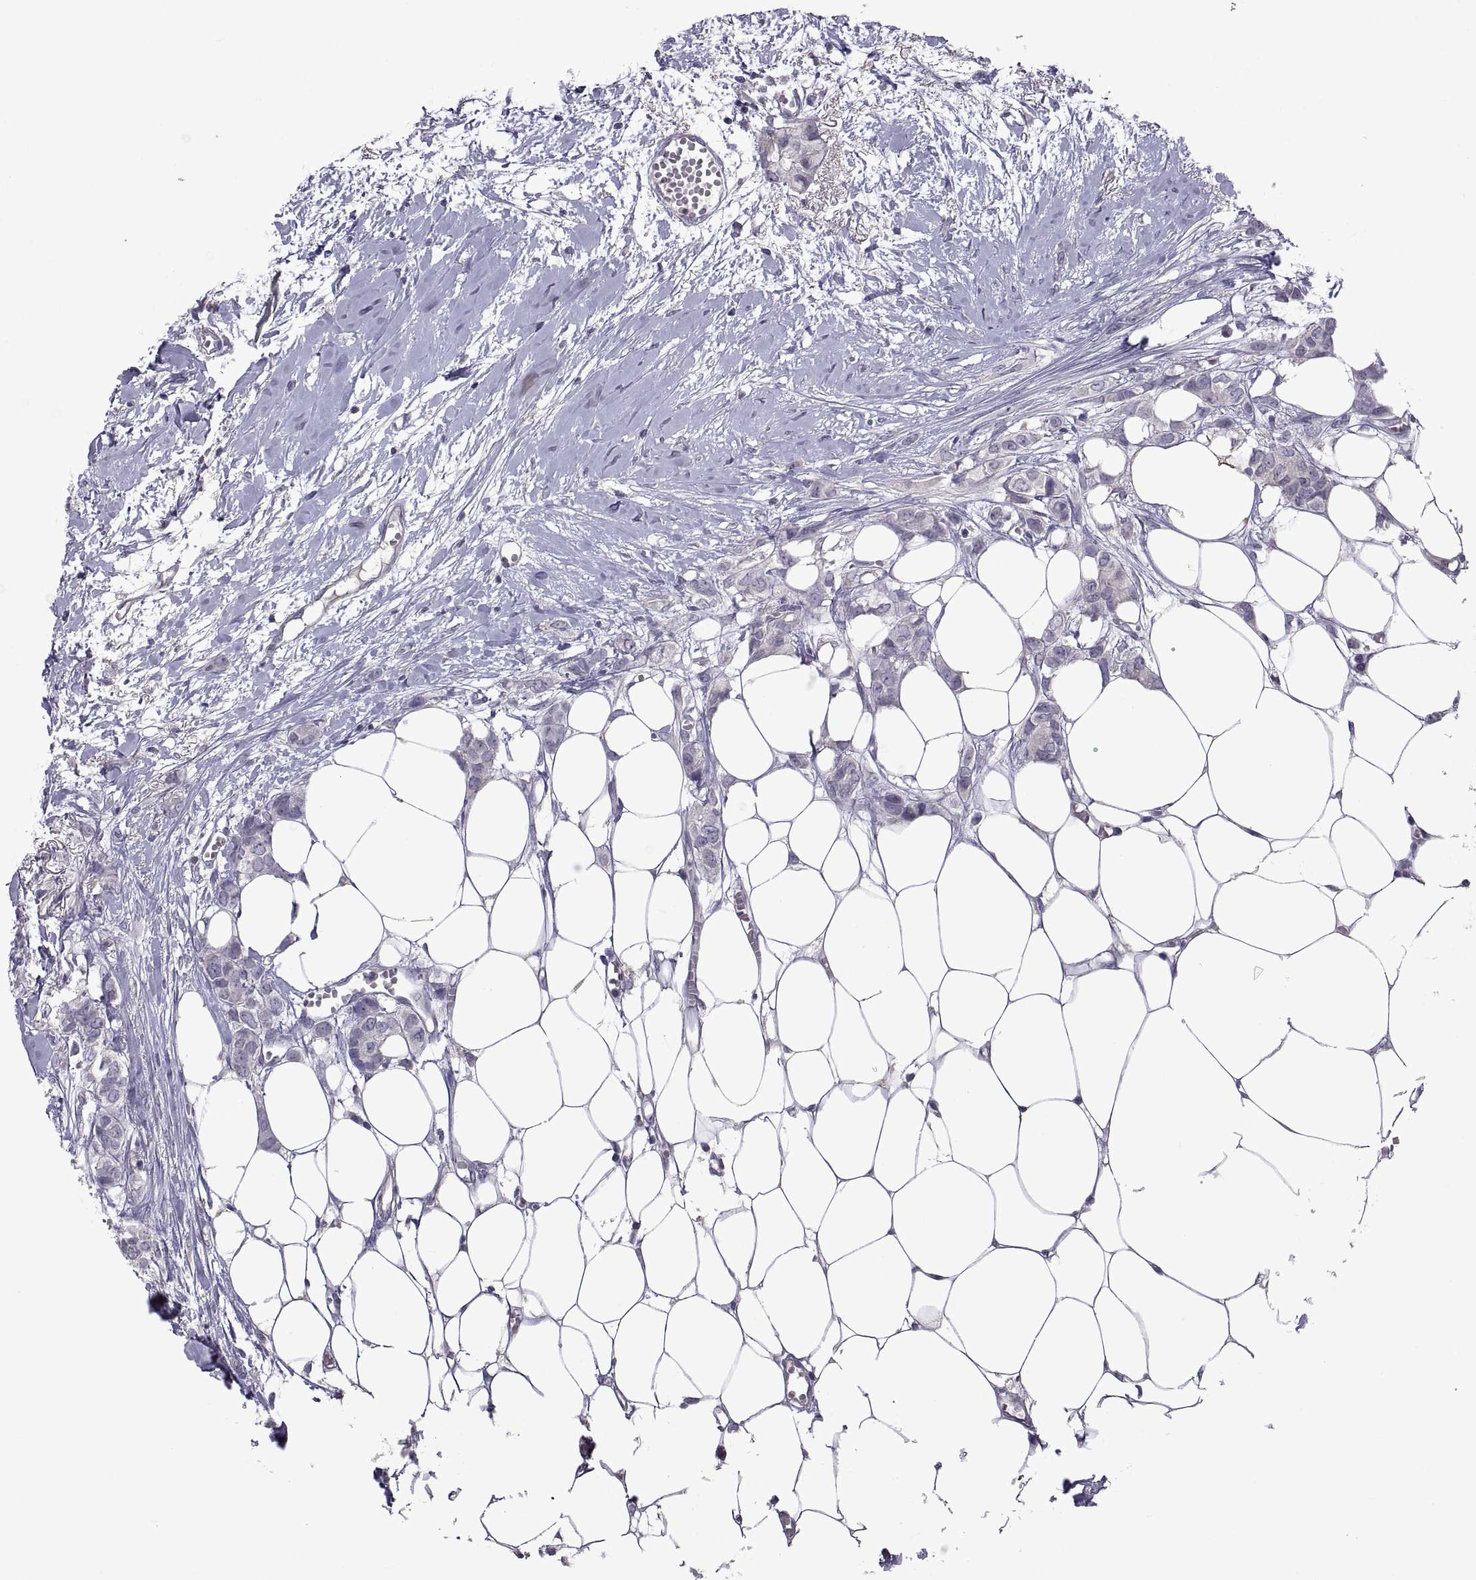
{"staining": {"intensity": "negative", "quantity": "none", "location": "none"}, "tissue": "breast cancer", "cell_type": "Tumor cells", "image_type": "cancer", "snomed": [{"axis": "morphology", "description": "Duct carcinoma"}, {"axis": "topography", "description": "Breast"}], "caption": "This is a photomicrograph of immunohistochemistry (IHC) staining of breast cancer (invasive ductal carcinoma), which shows no expression in tumor cells. The staining was performed using DAB to visualize the protein expression in brown, while the nuclei were stained in blue with hematoxylin (Magnification: 20x).", "gene": "NPTX2", "patient": {"sex": "female", "age": 85}}